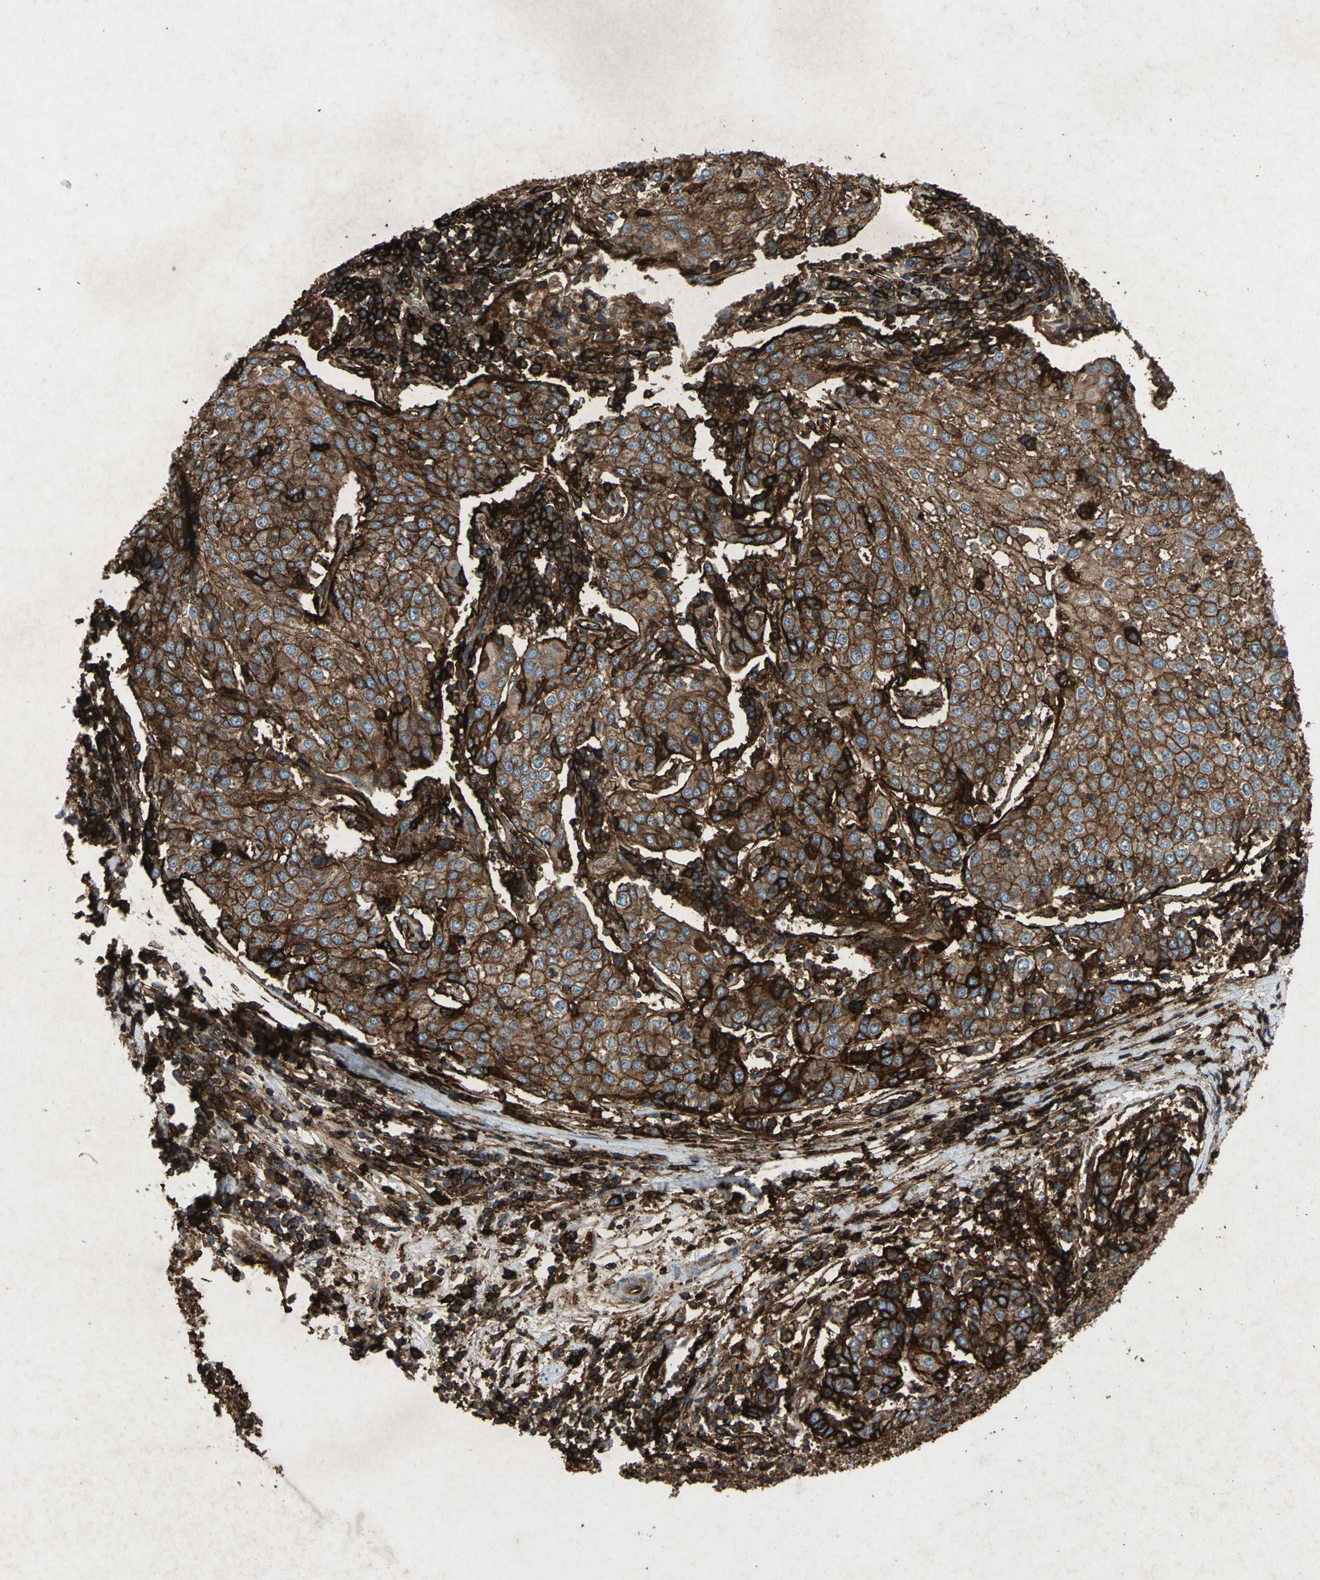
{"staining": {"intensity": "strong", "quantity": ">75%", "location": "cytoplasmic/membranous"}, "tissue": "urothelial cancer", "cell_type": "Tumor cells", "image_type": "cancer", "snomed": [{"axis": "morphology", "description": "Urothelial carcinoma, High grade"}, {"axis": "topography", "description": "Urinary bladder"}], "caption": "Immunohistochemical staining of urothelial cancer shows high levels of strong cytoplasmic/membranous protein positivity in about >75% of tumor cells. The protein is shown in brown color, while the nuclei are stained blue.", "gene": "CCR6", "patient": {"sex": "female", "age": 85}}